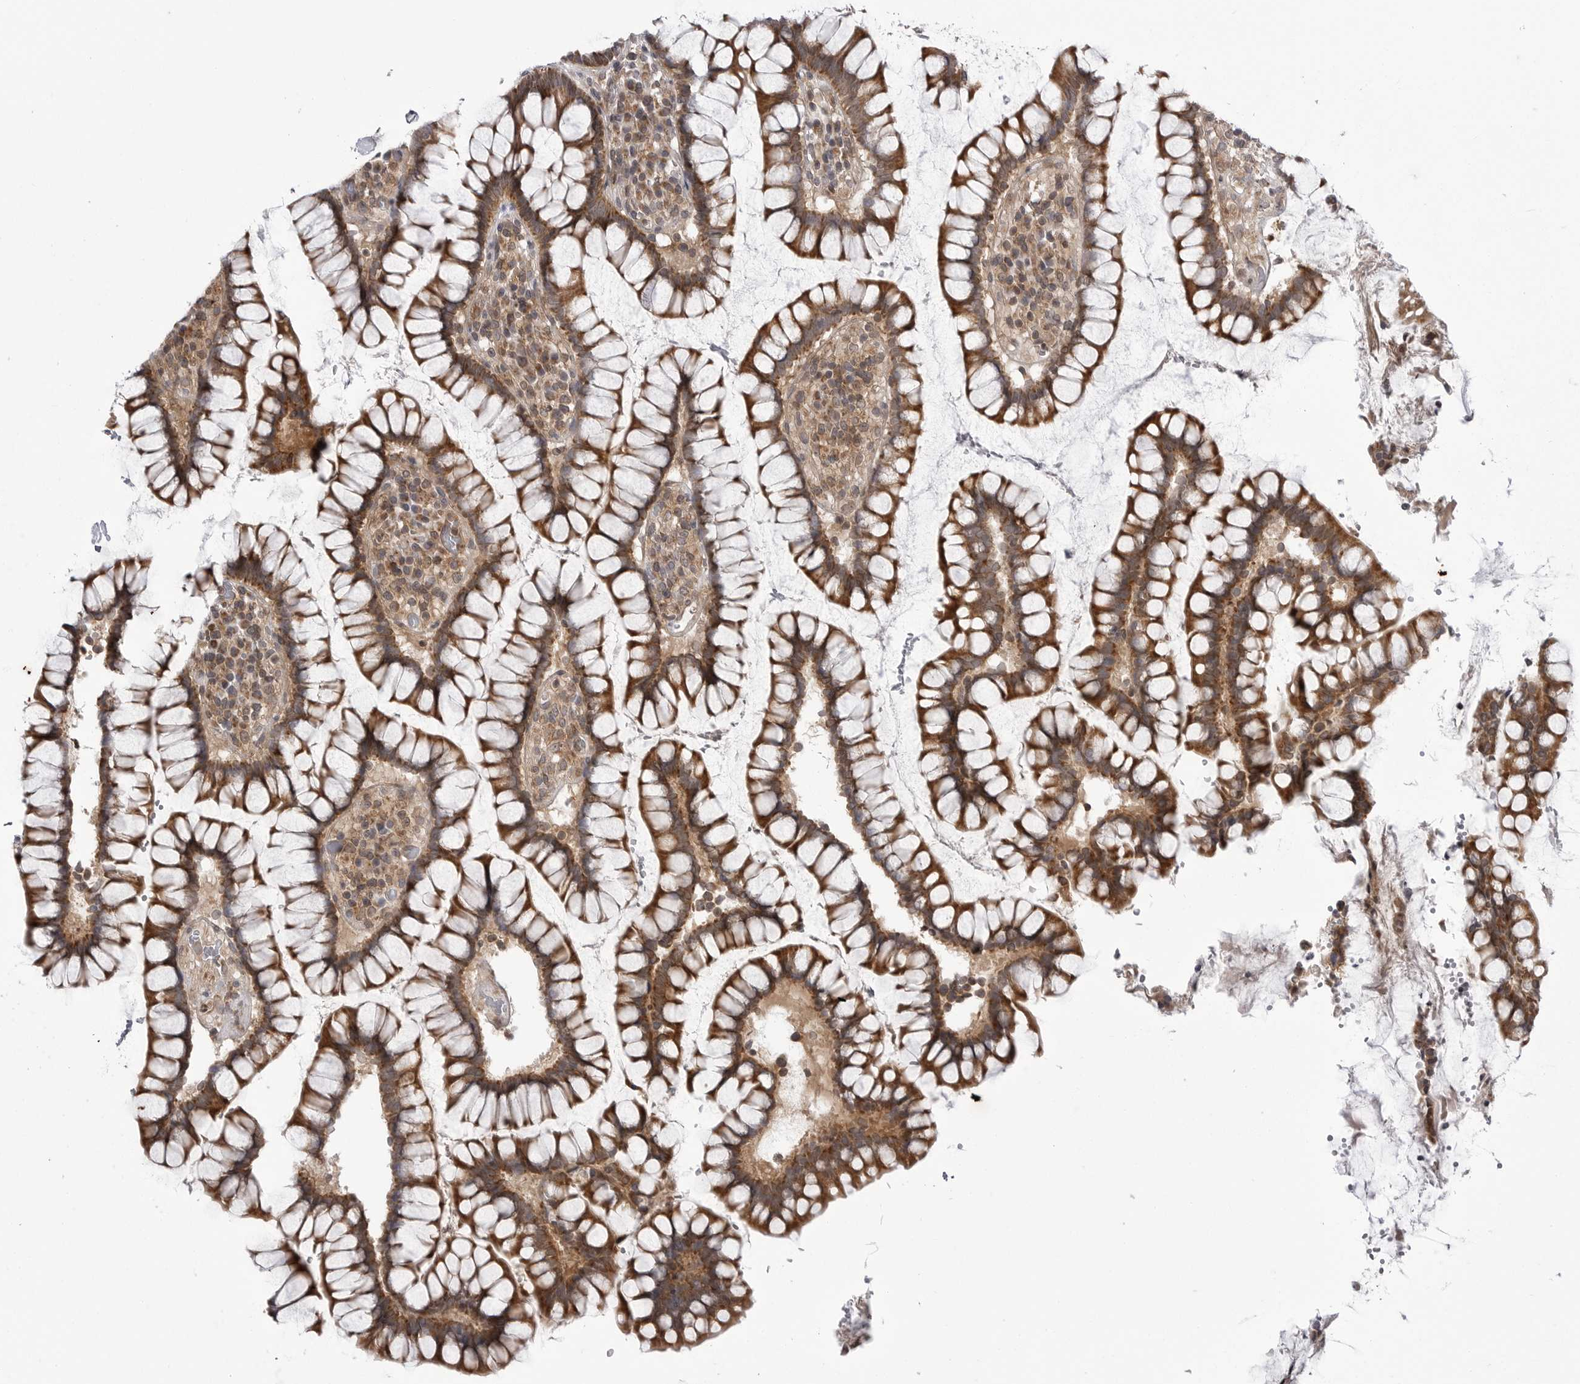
{"staining": {"intensity": "negative", "quantity": "none", "location": "none"}, "tissue": "colon", "cell_type": "Endothelial cells", "image_type": "normal", "snomed": [{"axis": "morphology", "description": "Normal tissue, NOS"}, {"axis": "topography", "description": "Colon"}], "caption": "Immunohistochemistry micrograph of unremarkable colon: colon stained with DAB (3,3'-diaminobenzidine) exhibits no significant protein staining in endothelial cells.", "gene": "CCDC18", "patient": {"sex": "female", "age": 79}}